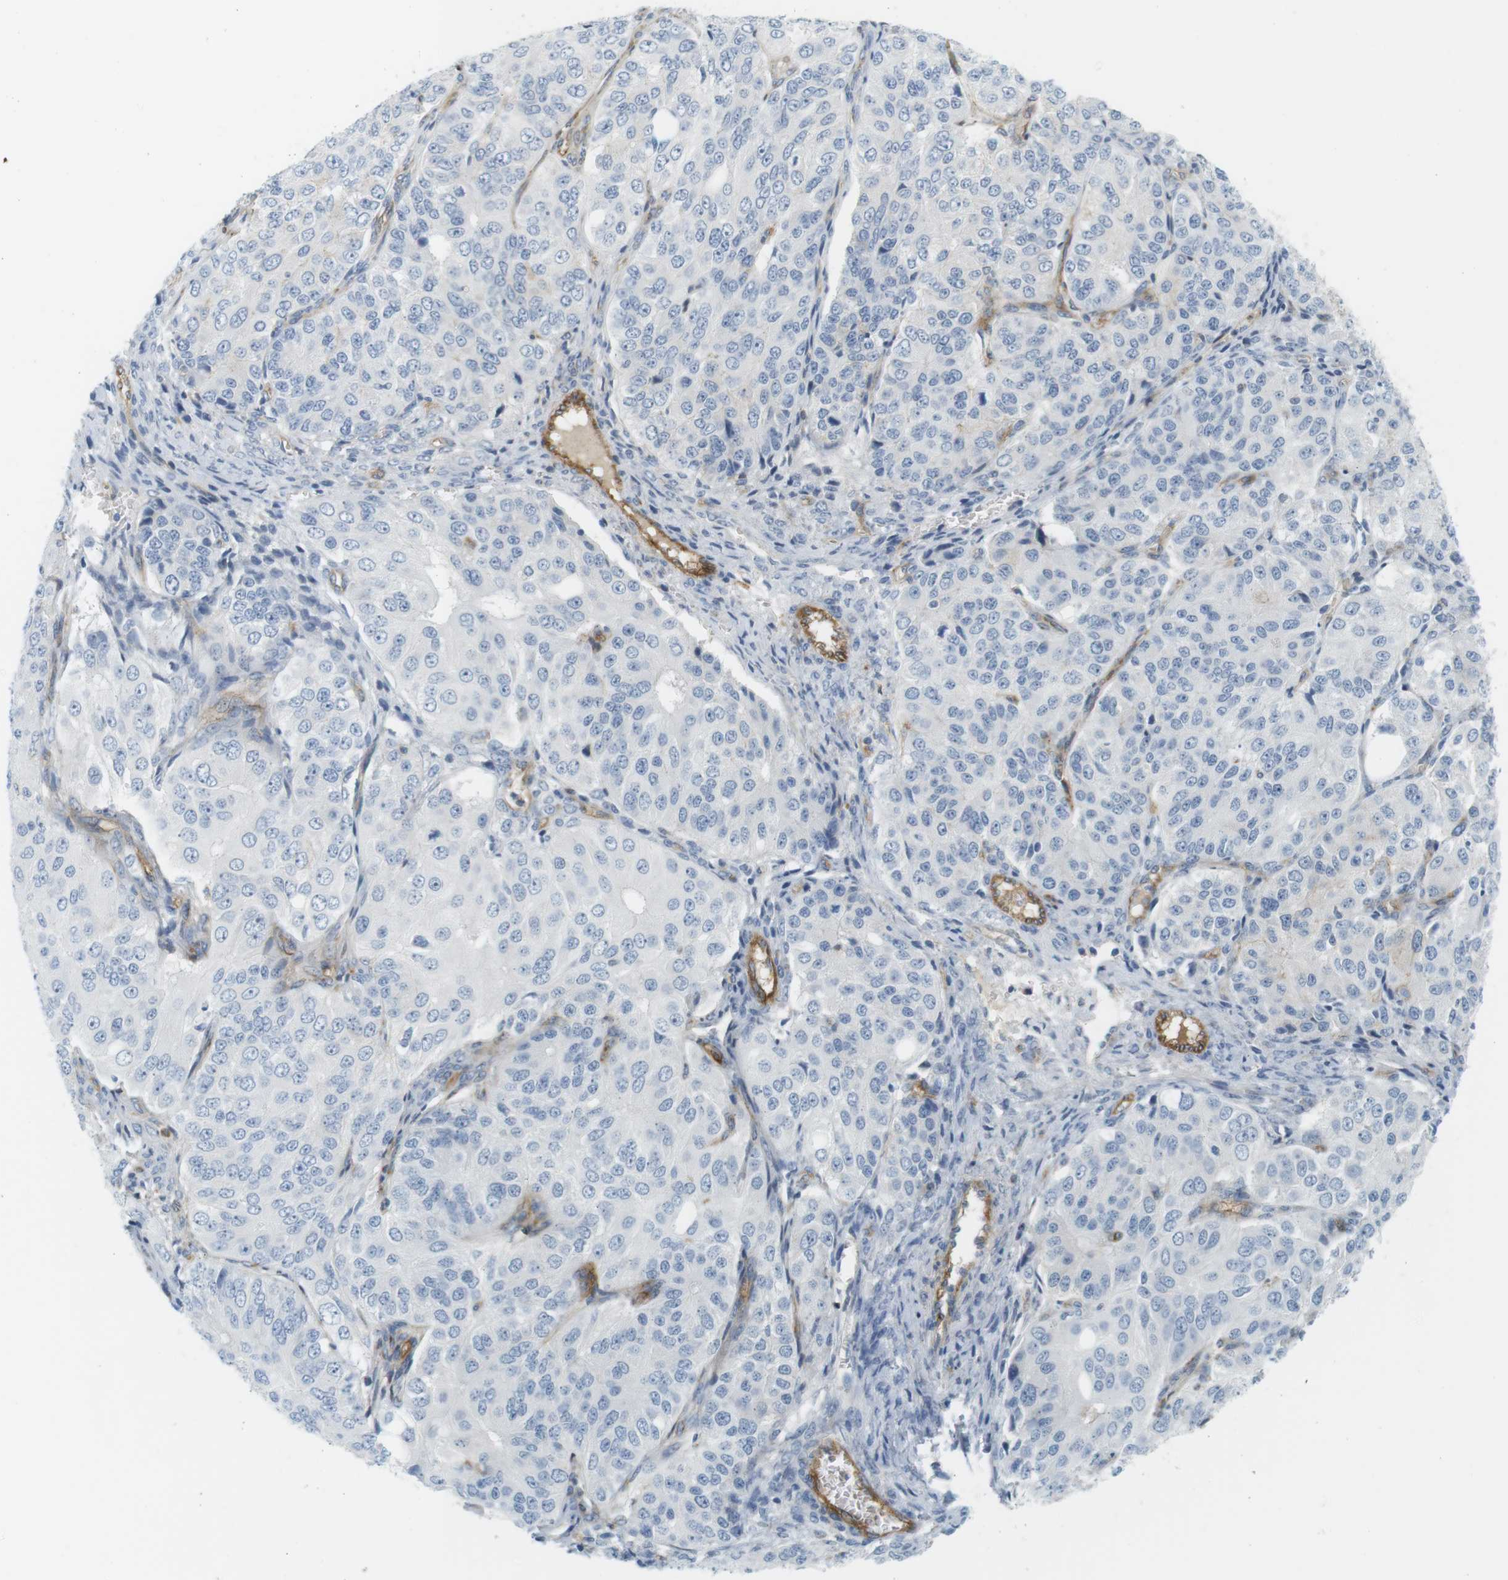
{"staining": {"intensity": "negative", "quantity": "none", "location": "none"}, "tissue": "ovarian cancer", "cell_type": "Tumor cells", "image_type": "cancer", "snomed": [{"axis": "morphology", "description": "Carcinoma, endometroid"}, {"axis": "topography", "description": "Ovary"}], "caption": "Ovarian cancer was stained to show a protein in brown. There is no significant positivity in tumor cells.", "gene": "F2R", "patient": {"sex": "female", "age": 51}}